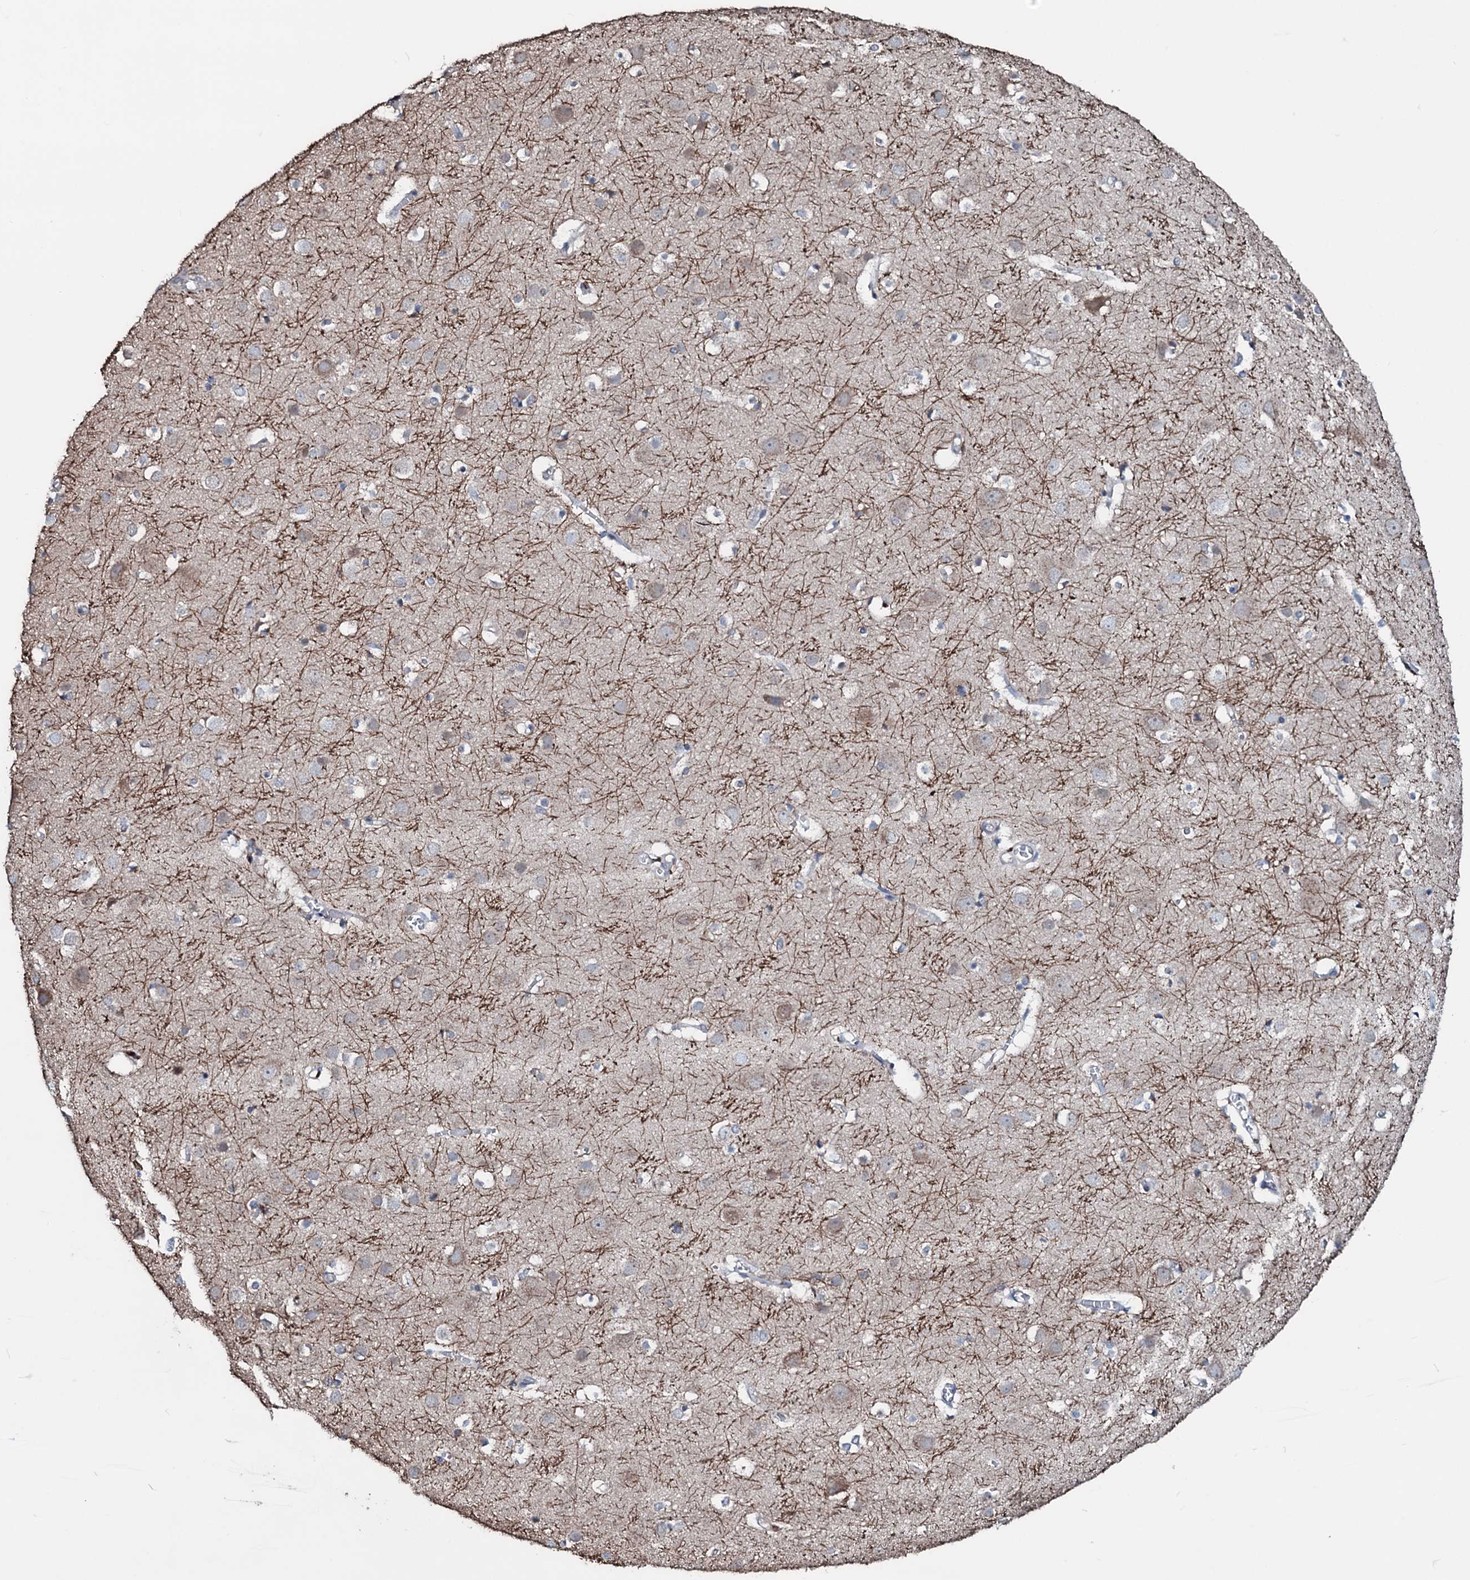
{"staining": {"intensity": "negative", "quantity": "none", "location": "none"}, "tissue": "cerebral cortex", "cell_type": "Endothelial cells", "image_type": "normal", "snomed": [{"axis": "morphology", "description": "Normal tissue, NOS"}, {"axis": "topography", "description": "Cerebral cortex"}], "caption": "A photomicrograph of human cerebral cortex is negative for staining in endothelial cells. The staining is performed using DAB (3,3'-diaminobenzidine) brown chromogen with nuclei counter-stained in using hematoxylin.", "gene": "OGFOD2", "patient": {"sex": "male", "age": 54}}